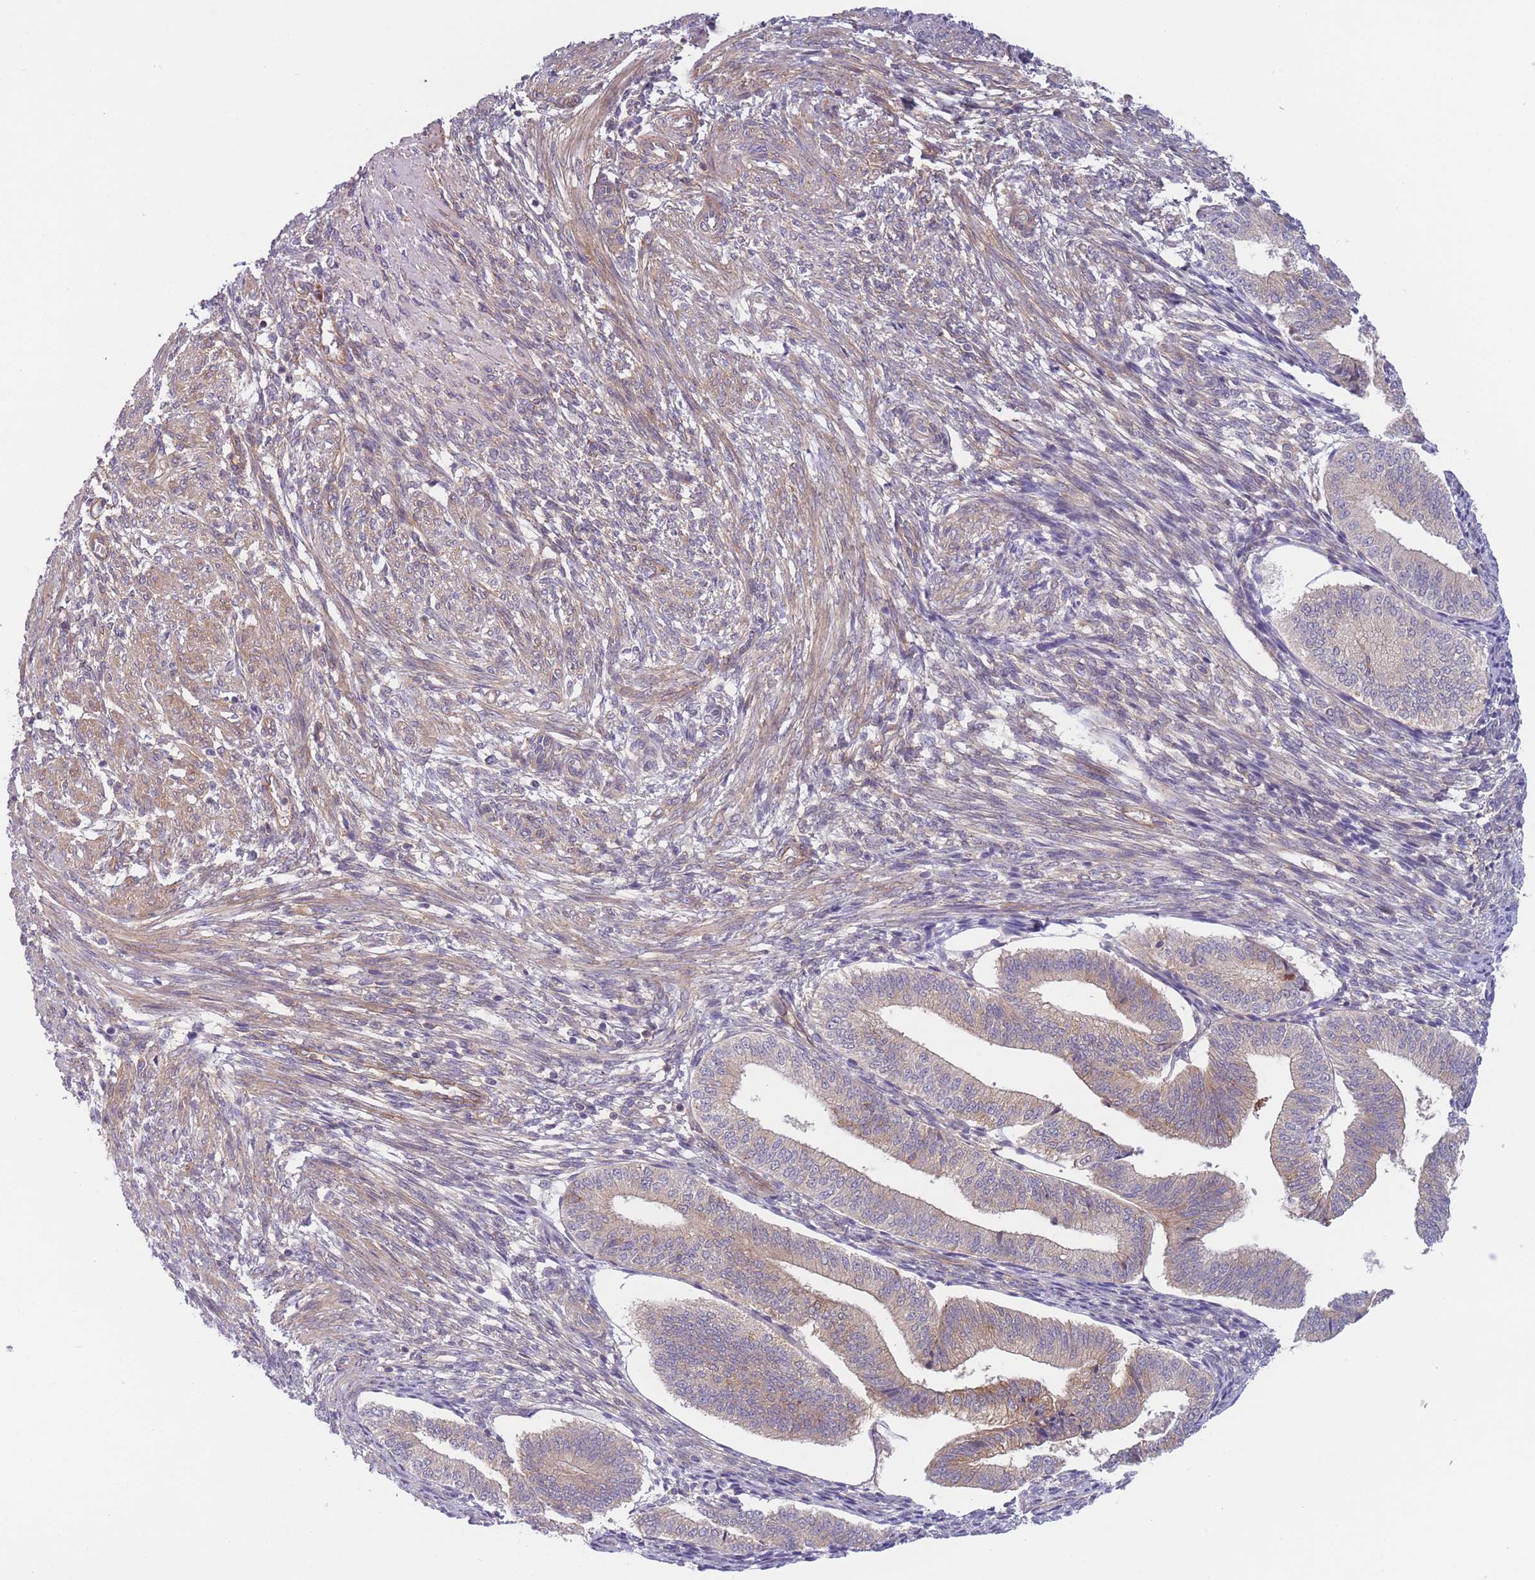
{"staining": {"intensity": "weak", "quantity": "<25%", "location": "cytoplasmic/membranous"}, "tissue": "endometrium", "cell_type": "Cells in endometrial stroma", "image_type": "normal", "snomed": [{"axis": "morphology", "description": "Normal tissue, NOS"}, {"axis": "topography", "description": "Endometrium"}], "caption": "DAB (3,3'-diaminobenzidine) immunohistochemical staining of normal endometrium reveals no significant positivity in cells in endometrial stroma. Brightfield microscopy of IHC stained with DAB (brown) and hematoxylin (blue), captured at high magnification.", "gene": "WDR93", "patient": {"sex": "female", "age": 34}}